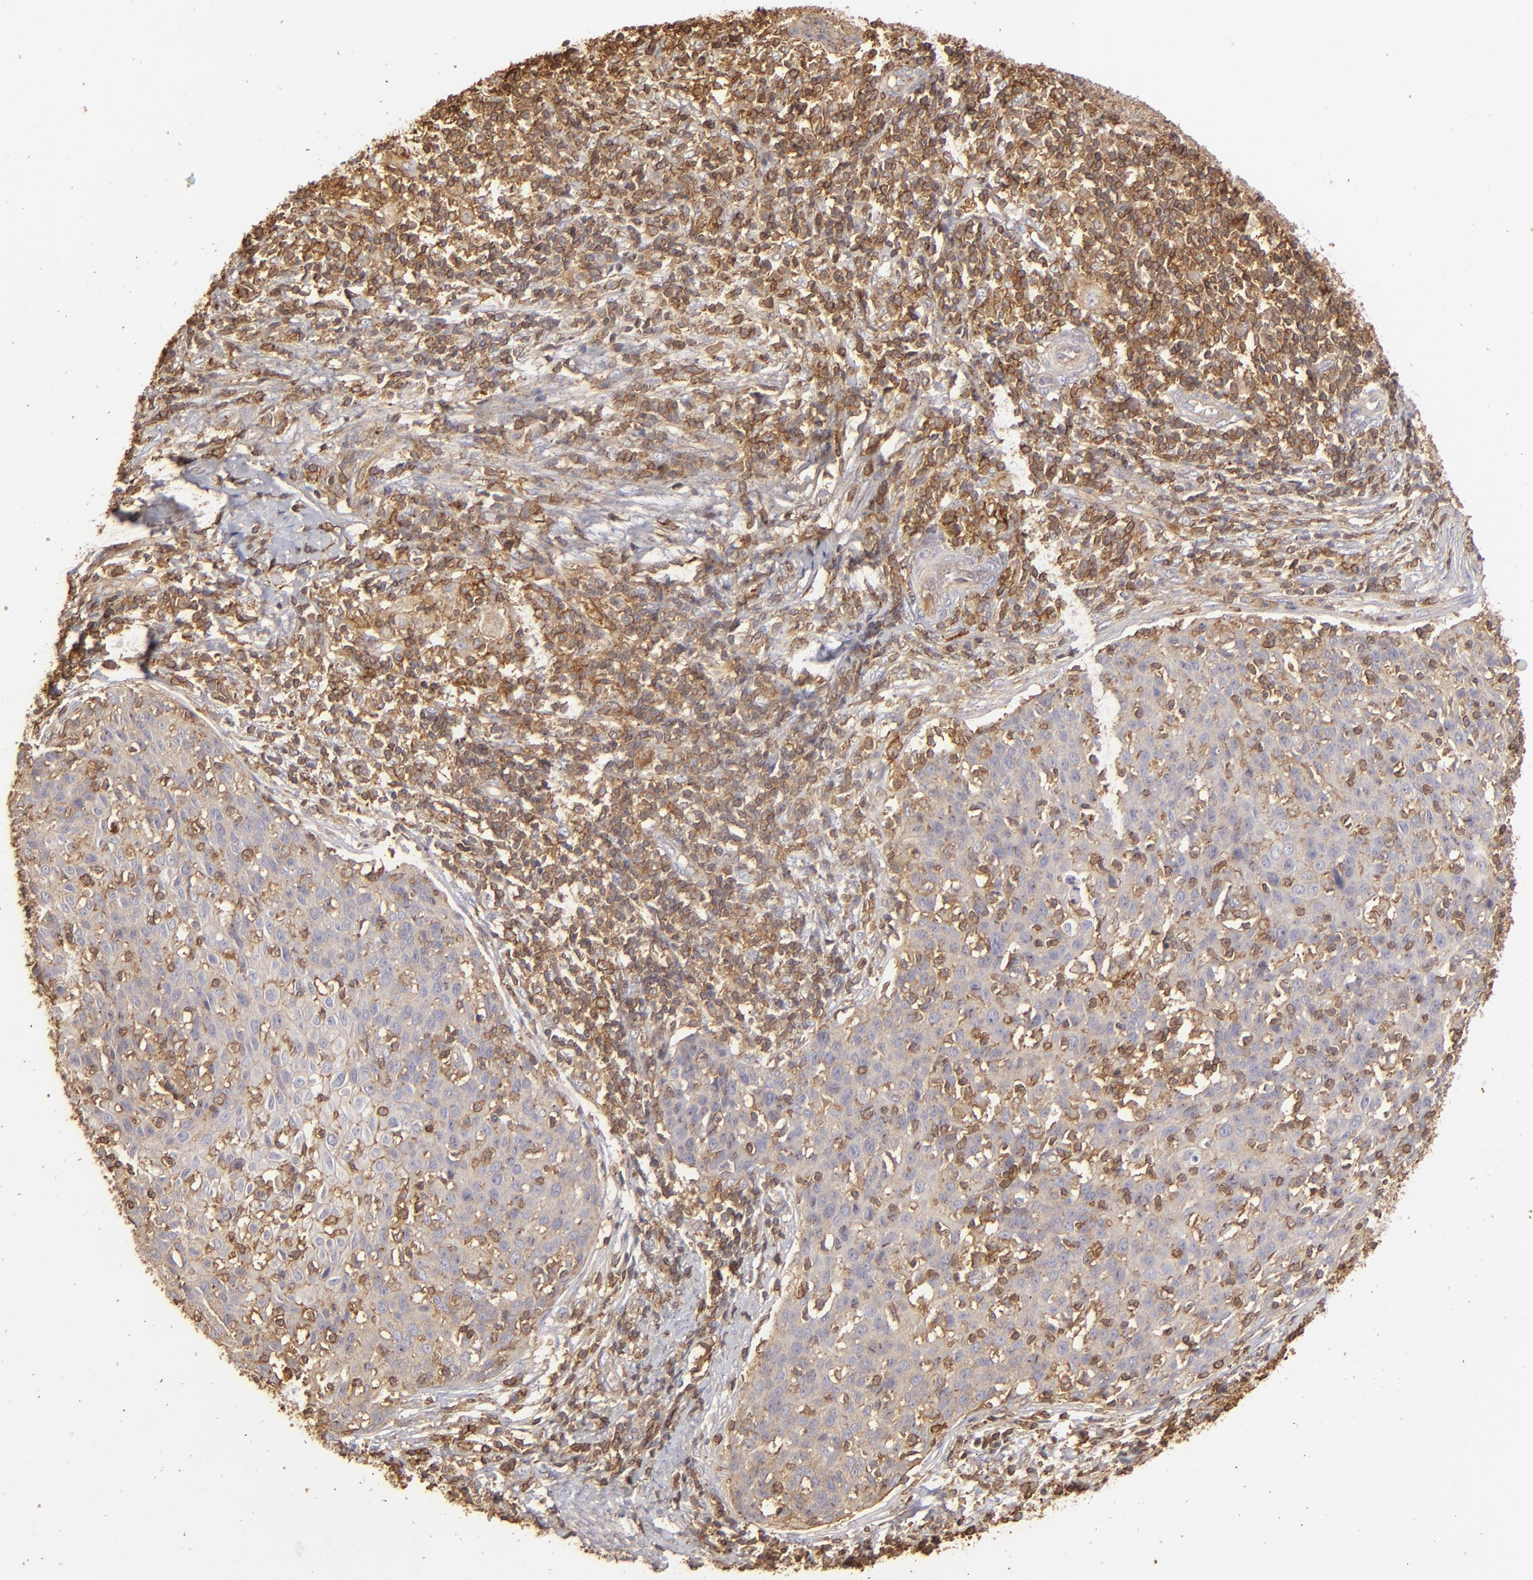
{"staining": {"intensity": "weak", "quantity": ">75%", "location": "cytoplasmic/membranous"}, "tissue": "cervical cancer", "cell_type": "Tumor cells", "image_type": "cancer", "snomed": [{"axis": "morphology", "description": "Squamous cell carcinoma, NOS"}, {"axis": "topography", "description": "Cervix"}], "caption": "Immunohistochemical staining of human cervical cancer (squamous cell carcinoma) displays low levels of weak cytoplasmic/membranous expression in about >75% of tumor cells.", "gene": "ACTB", "patient": {"sex": "female", "age": 38}}